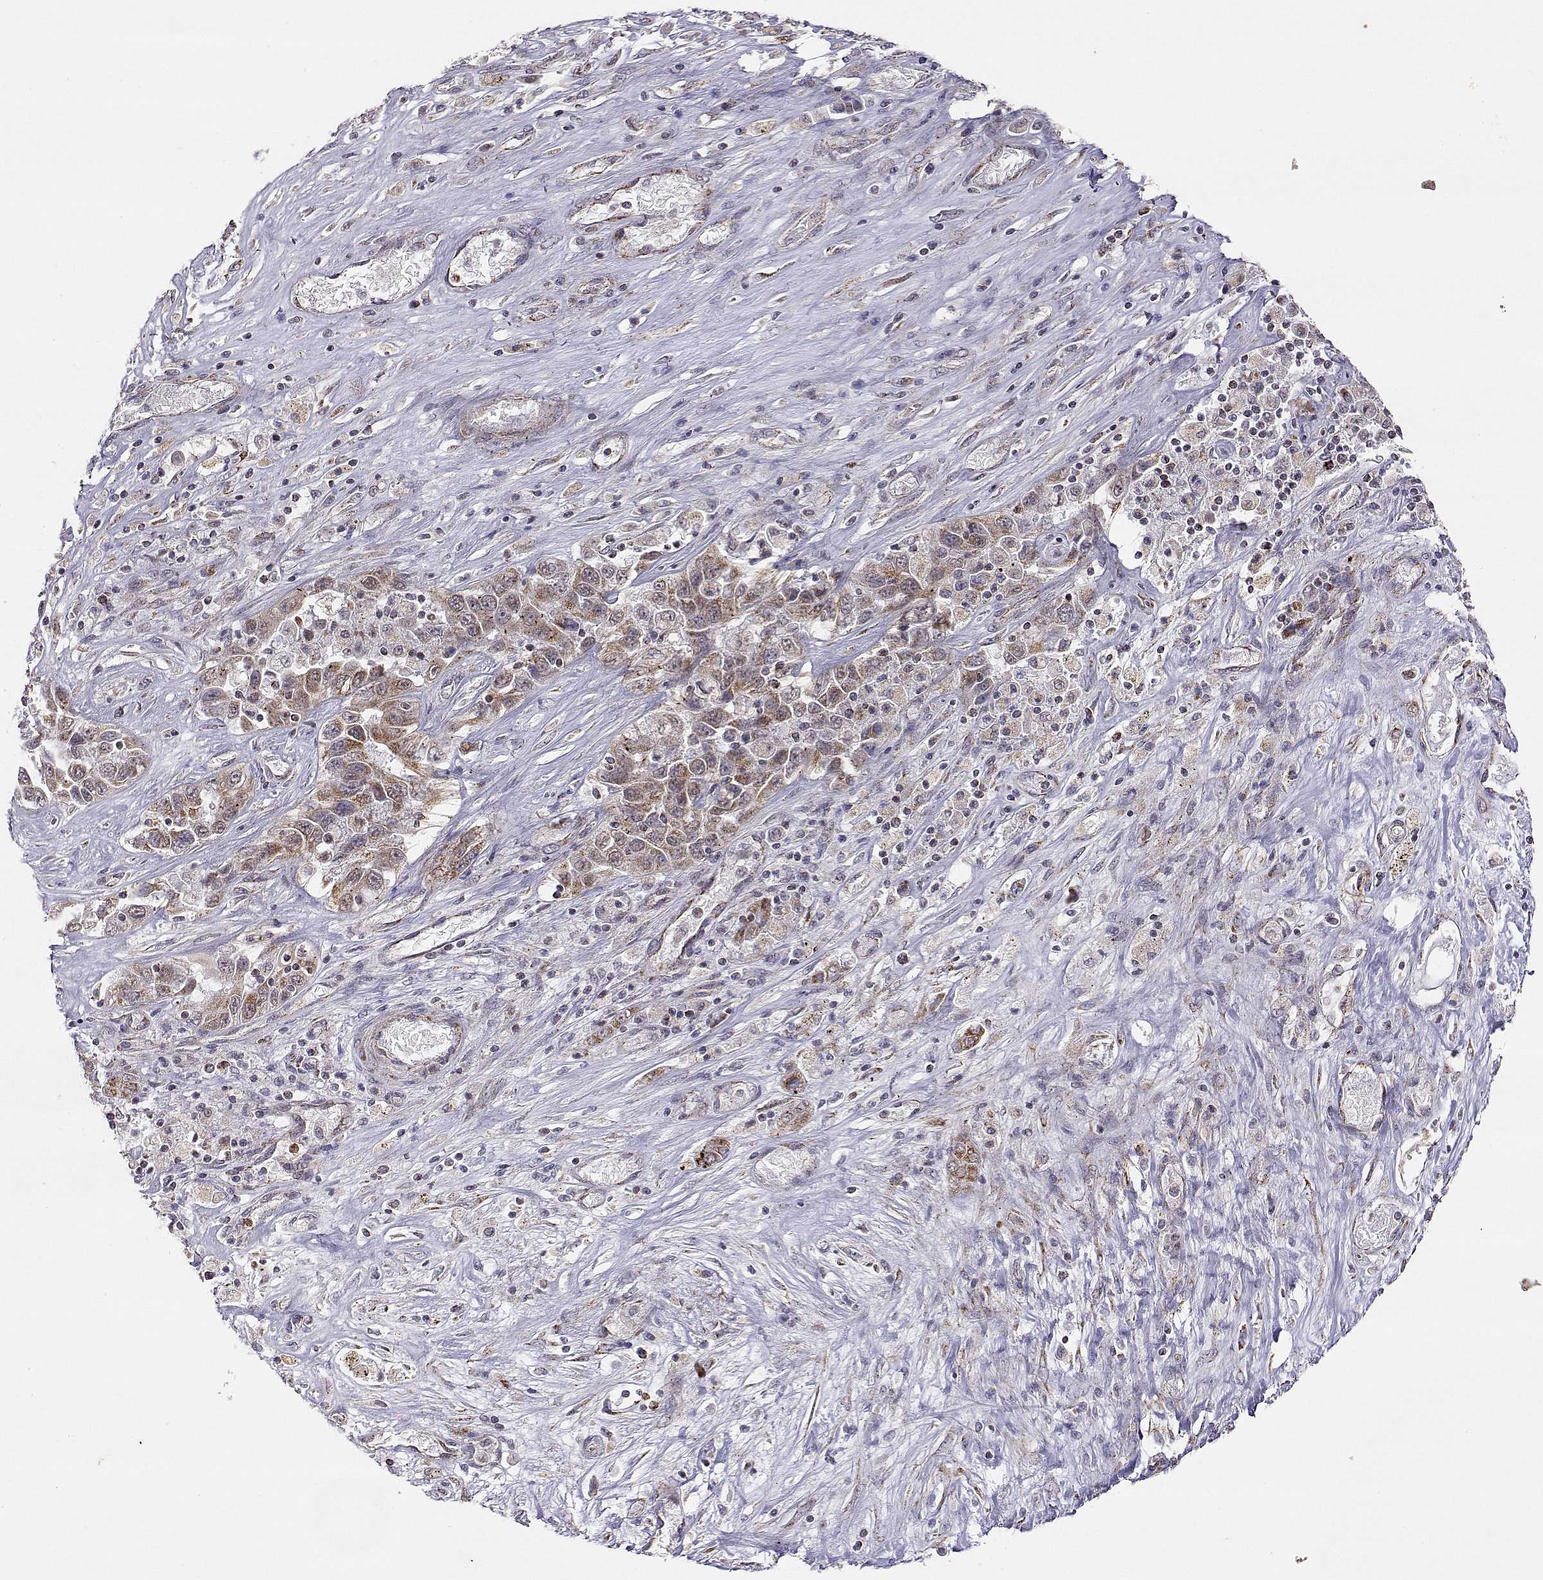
{"staining": {"intensity": "moderate", "quantity": ">75%", "location": "cytoplasmic/membranous"}, "tissue": "liver cancer", "cell_type": "Tumor cells", "image_type": "cancer", "snomed": [{"axis": "morphology", "description": "Cholangiocarcinoma"}, {"axis": "topography", "description": "Liver"}], "caption": "Liver cancer (cholangiocarcinoma) stained for a protein (brown) reveals moderate cytoplasmic/membranous positive expression in approximately >75% of tumor cells.", "gene": "EXOG", "patient": {"sex": "female", "age": 52}}